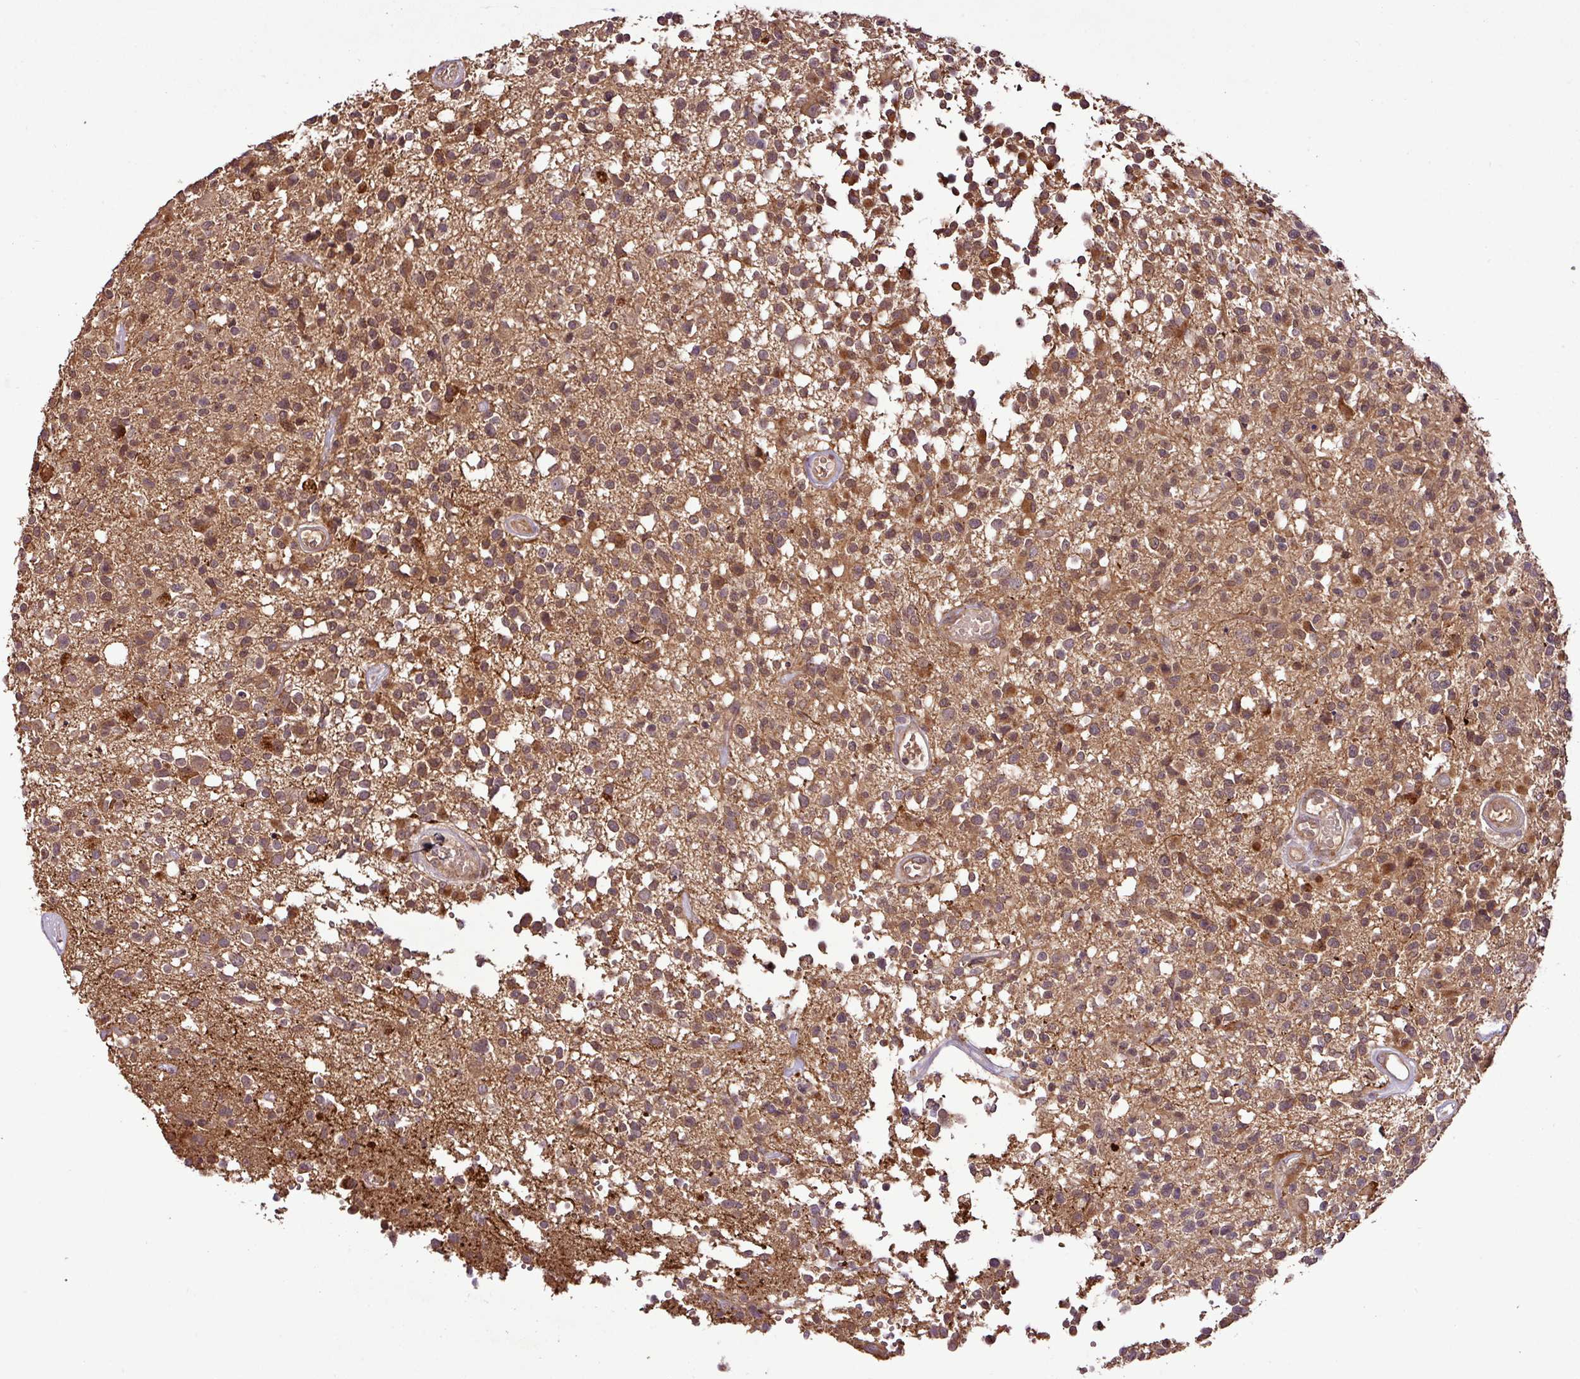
{"staining": {"intensity": "moderate", "quantity": ">75%", "location": "cytoplasmic/membranous,nuclear"}, "tissue": "glioma", "cell_type": "Tumor cells", "image_type": "cancer", "snomed": [{"axis": "morphology", "description": "Glioma, malignant, High grade"}, {"axis": "morphology", "description": "Glioblastoma, NOS"}, {"axis": "topography", "description": "Brain"}], "caption": "A micrograph of human malignant glioma (high-grade) stained for a protein exhibits moderate cytoplasmic/membranous and nuclear brown staining in tumor cells. (DAB (3,3'-diaminobenzidine) = brown stain, brightfield microscopy at high magnification).", "gene": "FAIM", "patient": {"sex": "male", "age": 60}}